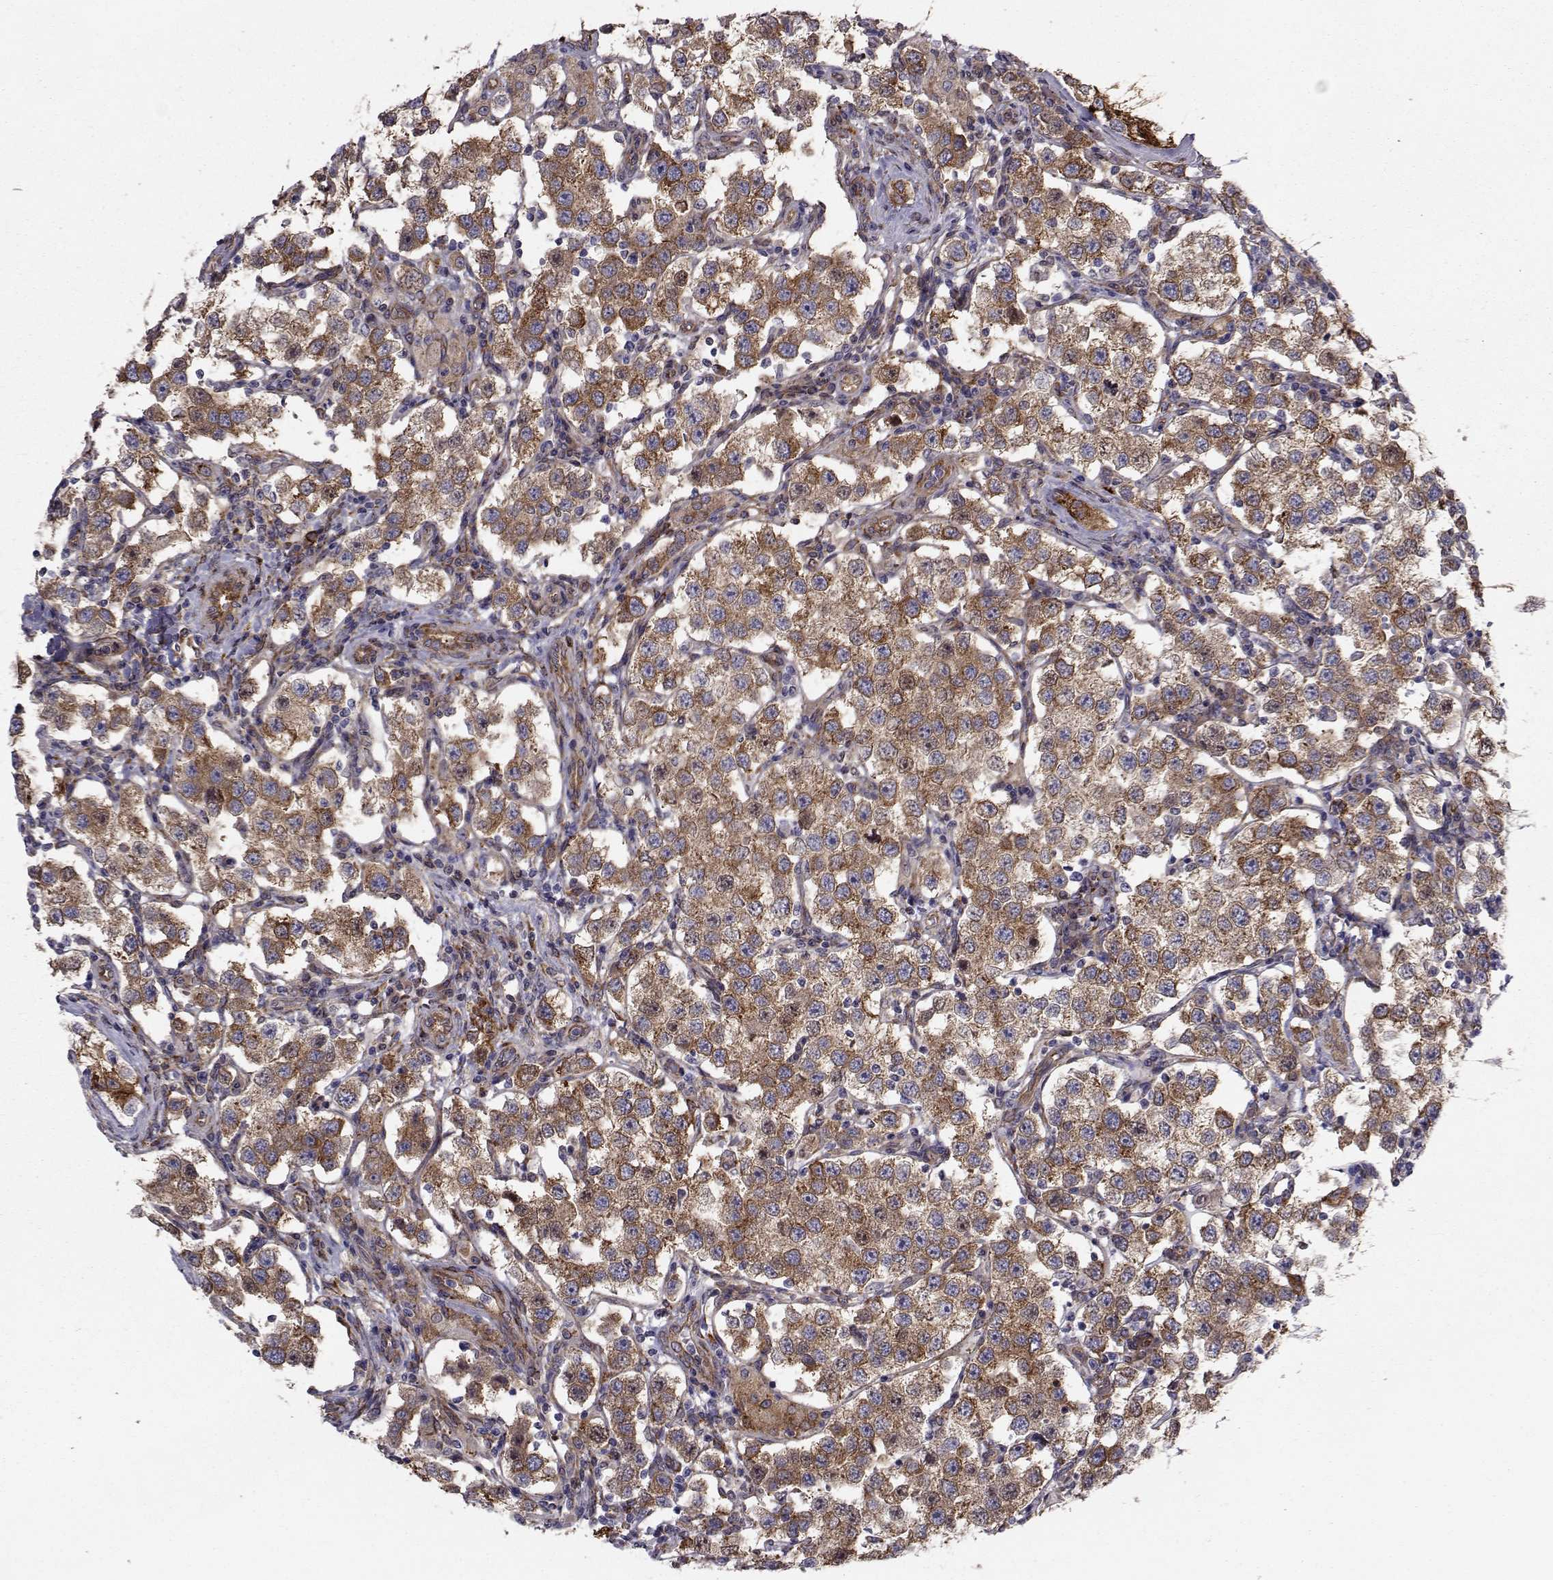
{"staining": {"intensity": "strong", "quantity": ">75%", "location": "cytoplasmic/membranous"}, "tissue": "testis cancer", "cell_type": "Tumor cells", "image_type": "cancer", "snomed": [{"axis": "morphology", "description": "Seminoma, NOS"}, {"axis": "topography", "description": "Testis"}], "caption": "Tumor cells show strong cytoplasmic/membranous staining in approximately >75% of cells in testis cancer. (IHC, brightfield microscopy, high magnification).", "gene": "TRIP10", "patient": {"sex": "male", "age": 37}}